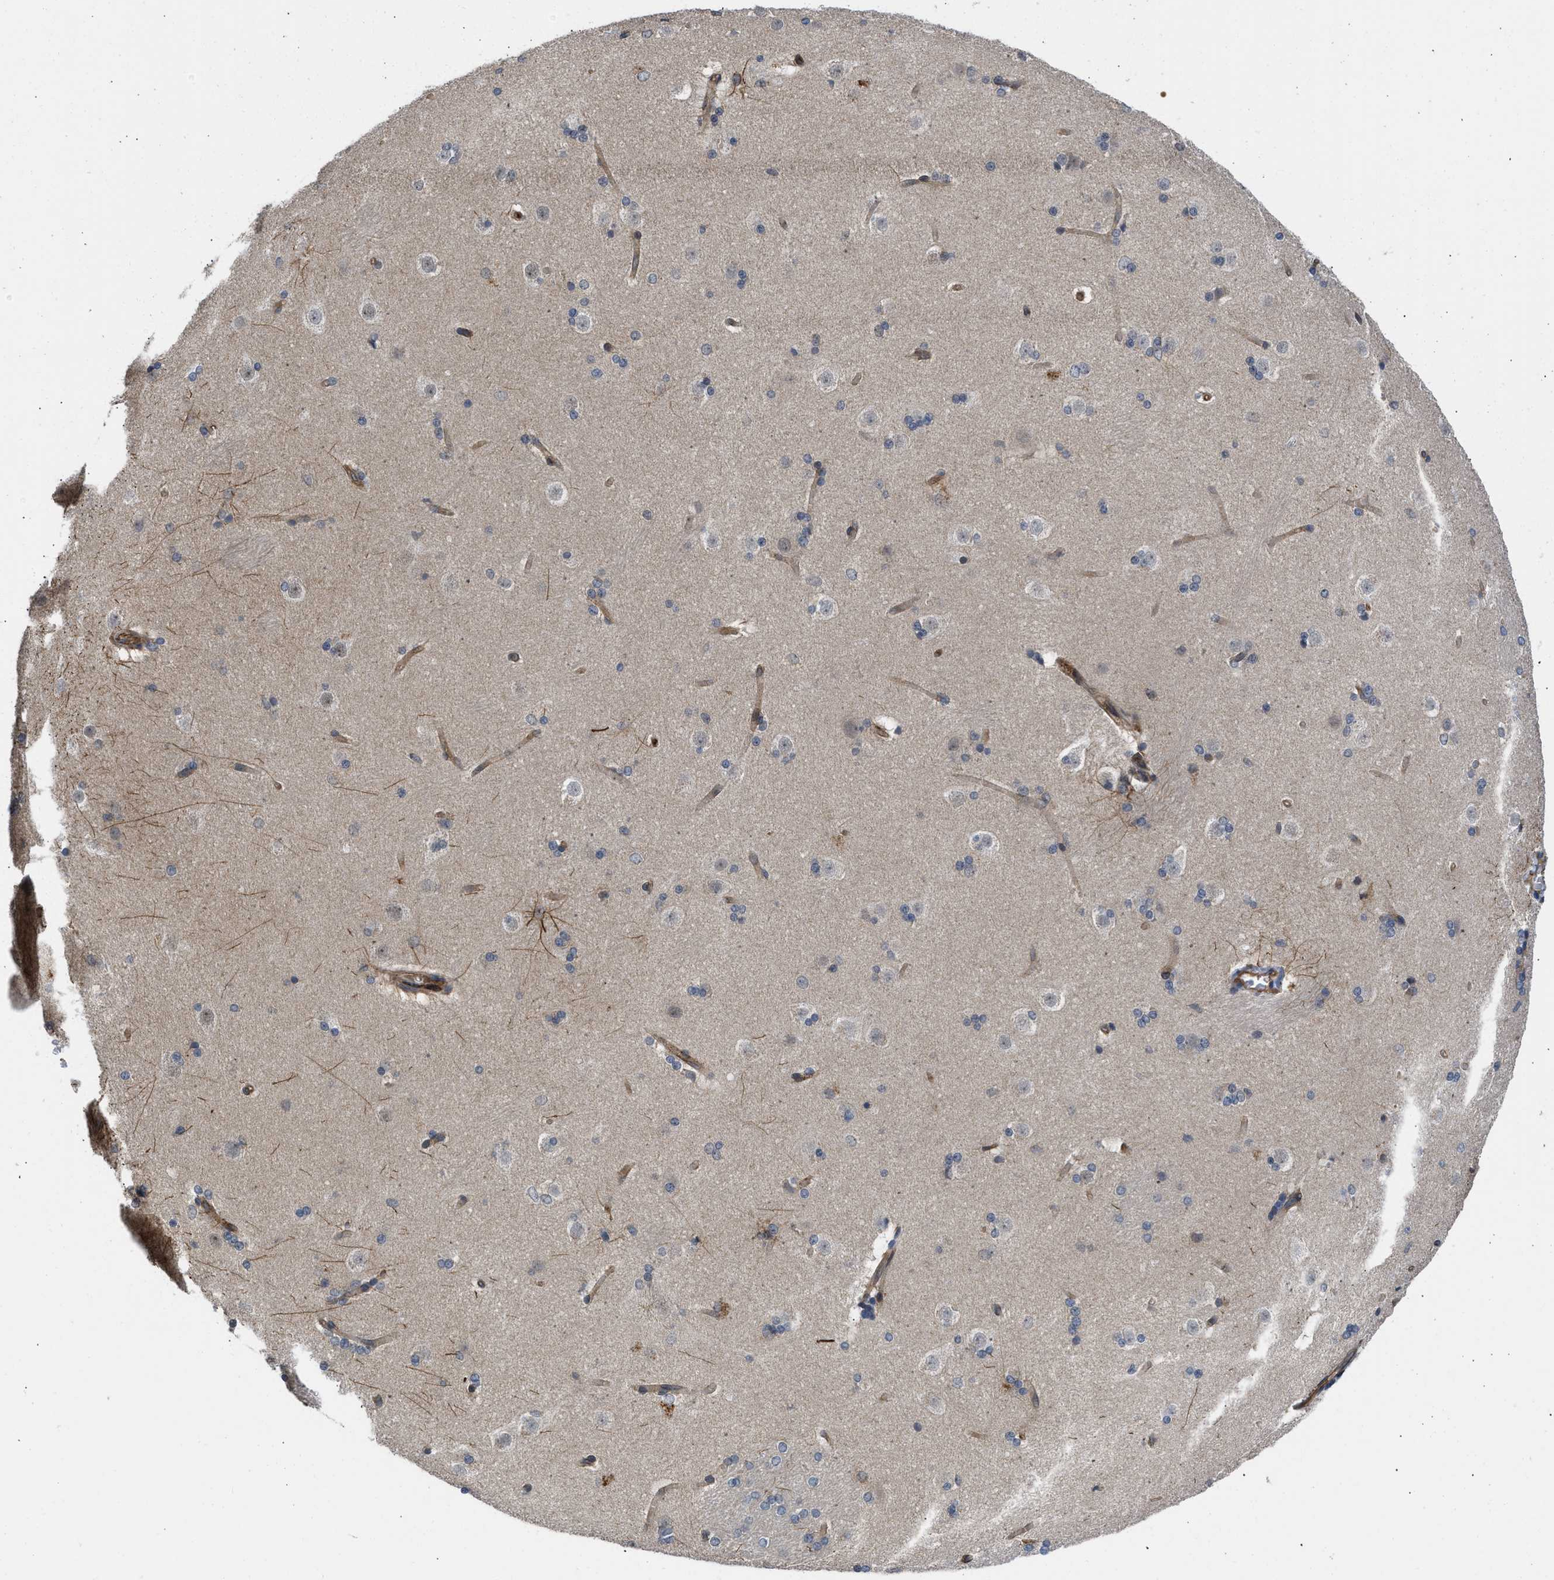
{"staining": {"intensity": "moderate", "quantity": "<25%", "location": "cytoplasmic/membranous"}, "tissue": "caudate", "cell_type": "Glial cells", "image_type": "normal", "snomed": [{"axis": "morphology", "description": "Normal tissue, NOS"}, {"axis": "topography", "description": "Lateral ventricle wall"}], "caption": "Immunohistochemical staining of normal human caudate shows moderate cytoplasmic/membranous protein expression in about <25% of glial cells. Immunohistochemistry (ihc) stains the protein of interest in brown and the nuclei are stained blue.", "gene": "GPATCH2L", "patient": {"sex": "female", "age": 19}}